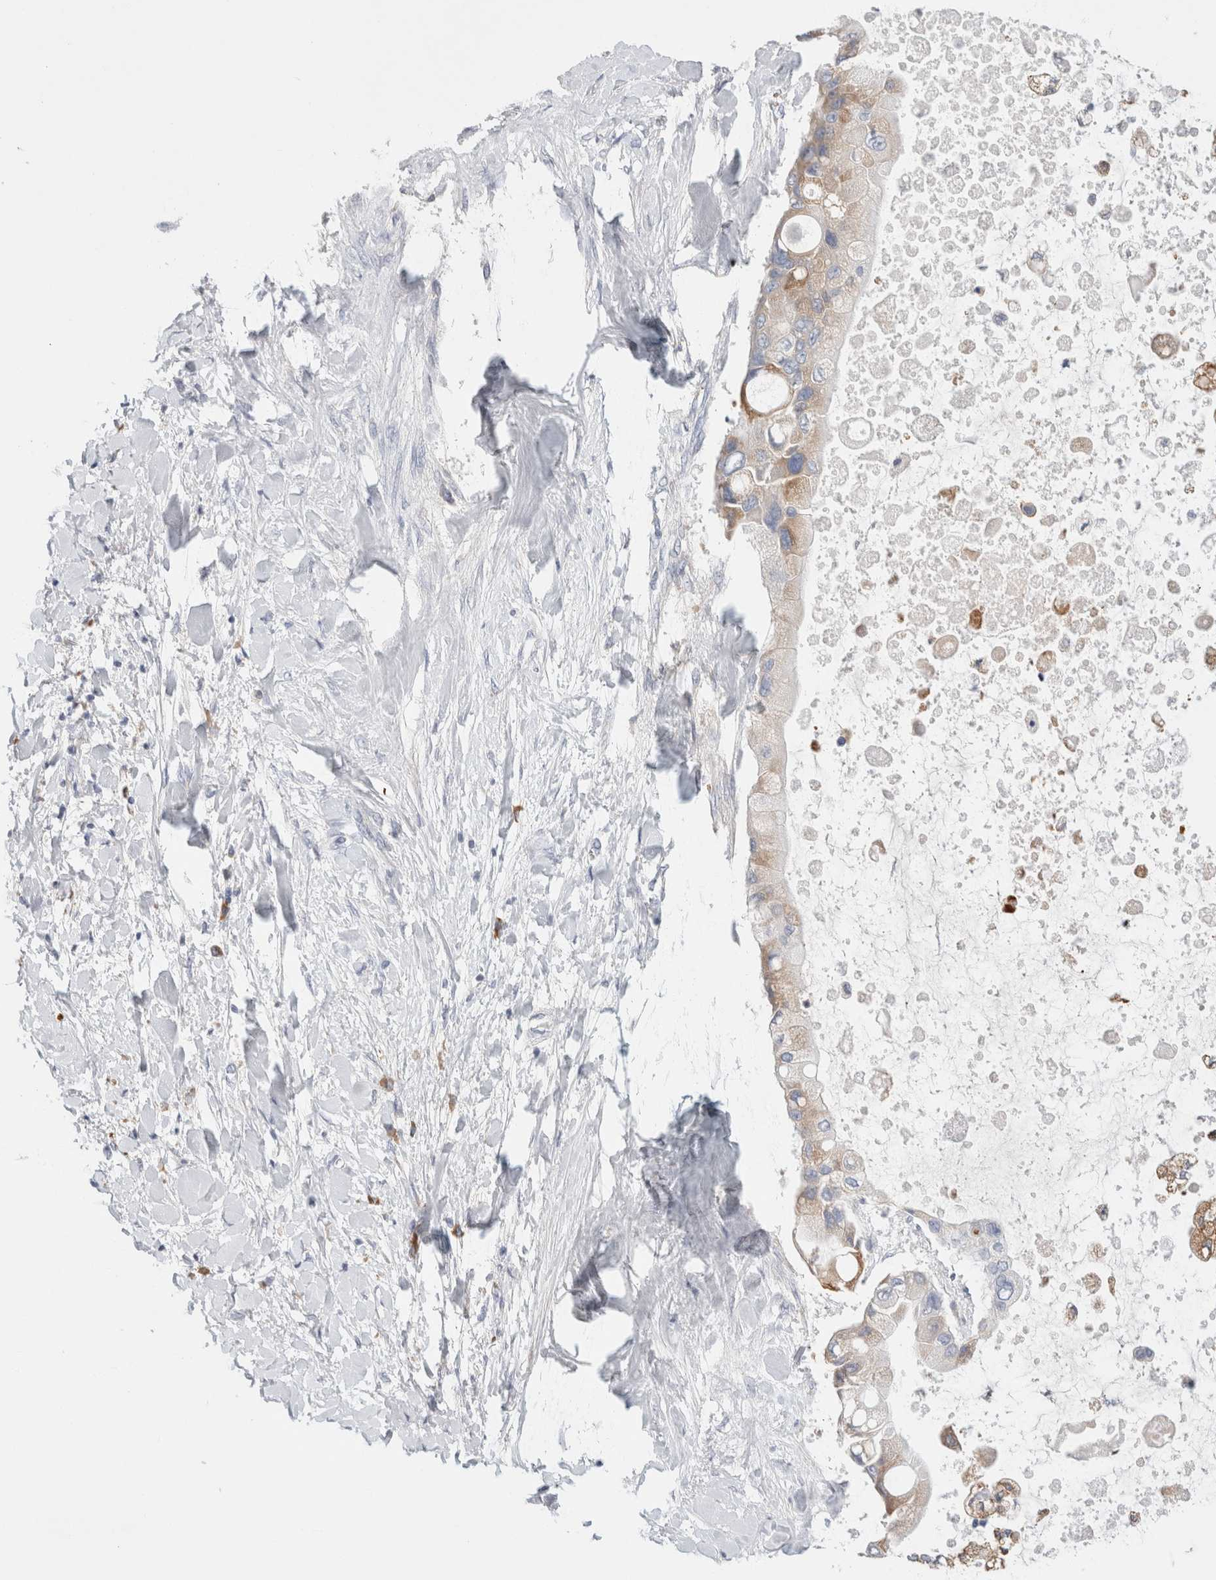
{"staining": {"intensity": "weak", "quantity": "25%-75%", "location": "cytoplasmic/membranous"}, "tissue": "liver cancer", "cell_type": "Tumor cells", "image_type": "cancer", "snomed": [{"axis": "morphology", "description": "Cholangiocarcinoma"}, {"axis": "topography", "description": "Liver"}], "caption": "Liver cancer (cholangiocarcinoma) stained with immunohistochemistry (IHC) shows weak cytoplasmic/membranous positivity in approximately 25%-75% of tumor cells. (DAB (3,3'-diaminobenzidine) IHC with brightfield microscopy, high magnification).", "gene": "CSK", "patient": {"sex": "male", "age": 50}}